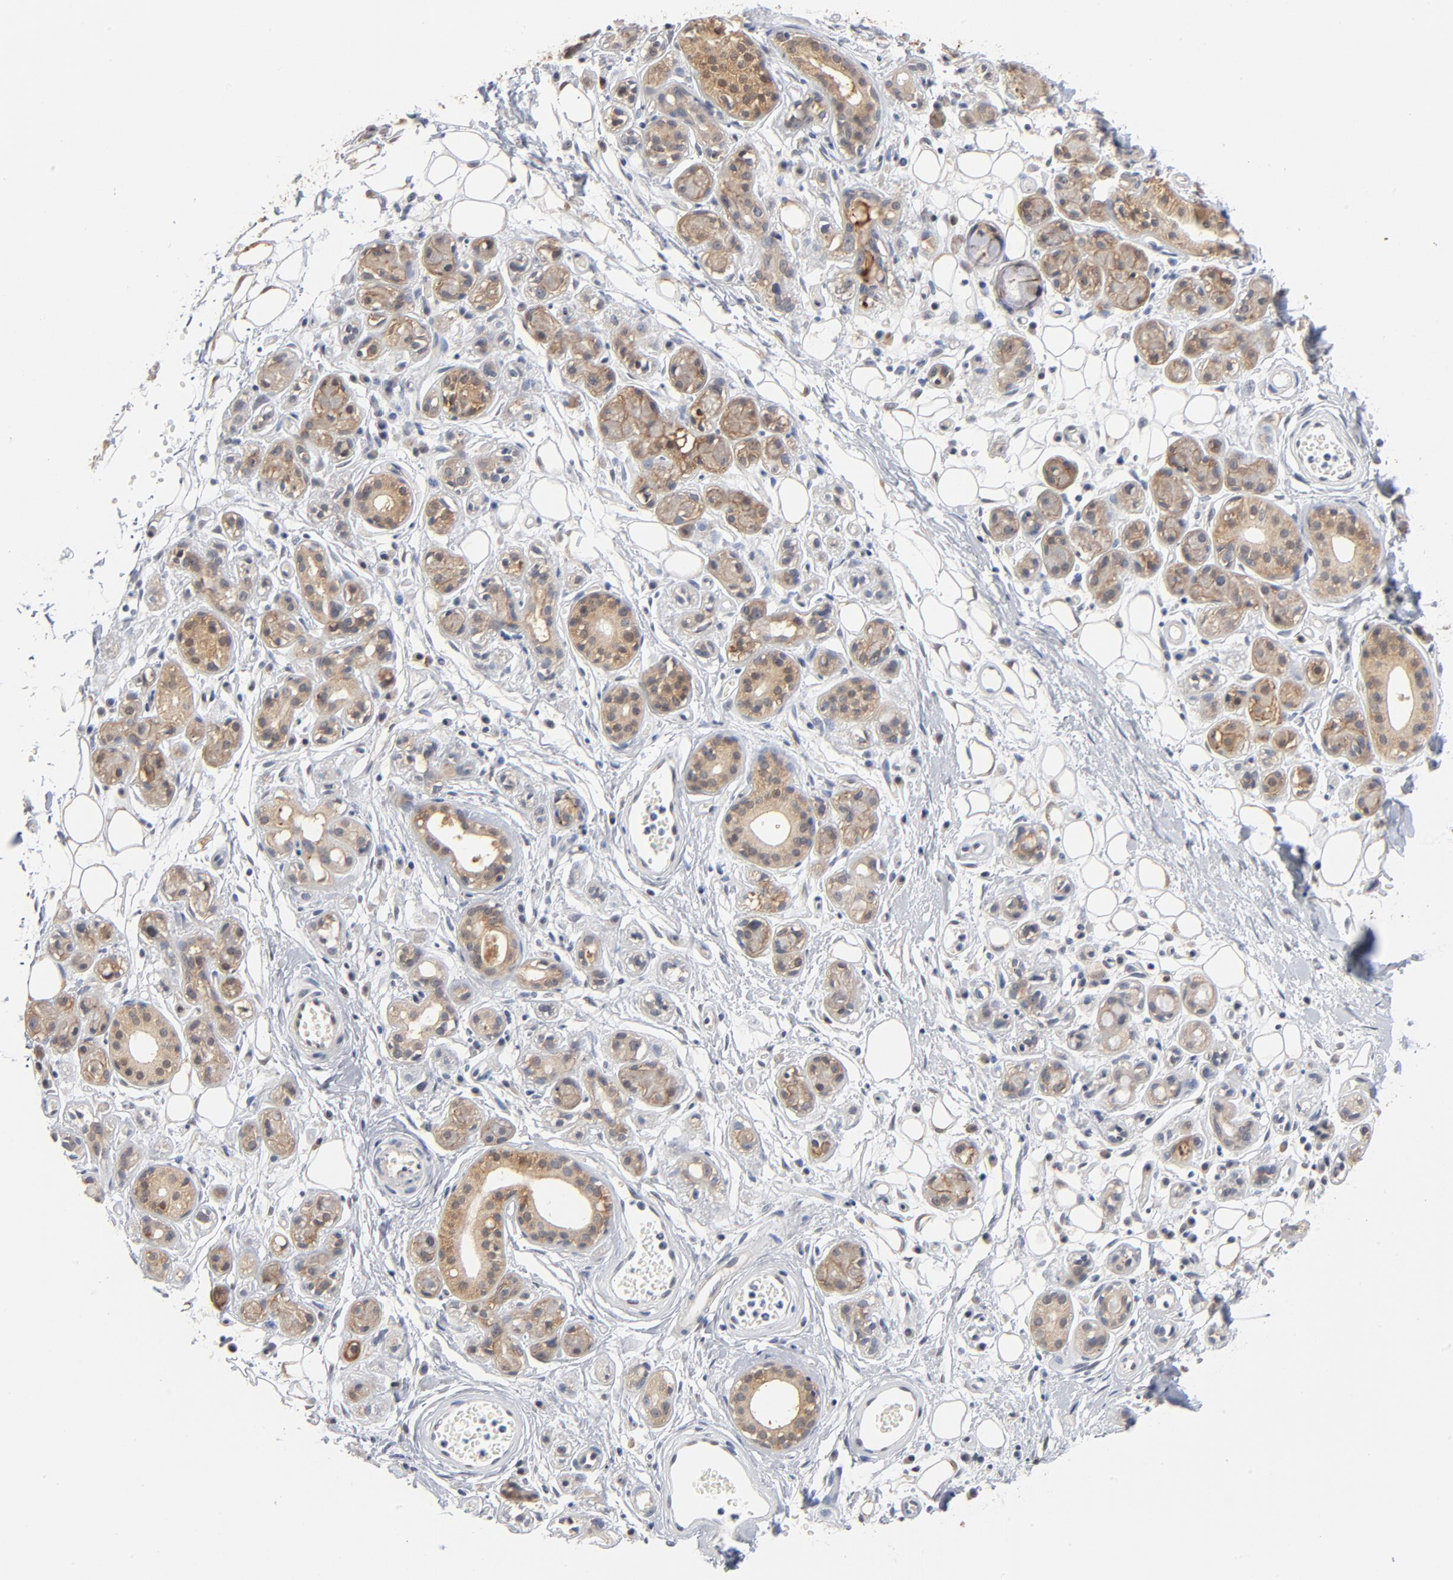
{"staining": {"intensity": "weak", "quantity": ">75%", "location": "cytoplasmic/membranous"}, "tissue": "salivary gland", "cell_type": "Glandular cells", "image_type": "normal", "snomed": [{"axis": "morphology", "description": "Normal tissue, NOS"}, {"axis": "topography", "description": "Salivary gland"}], "caption": "A low amount of weak cytoplasmic/membranous positivity is present in about >75% of glandular cells in benign salivary gland.", "gene": "EPCAM", "patient": {"sex": "male", "age": 54}}